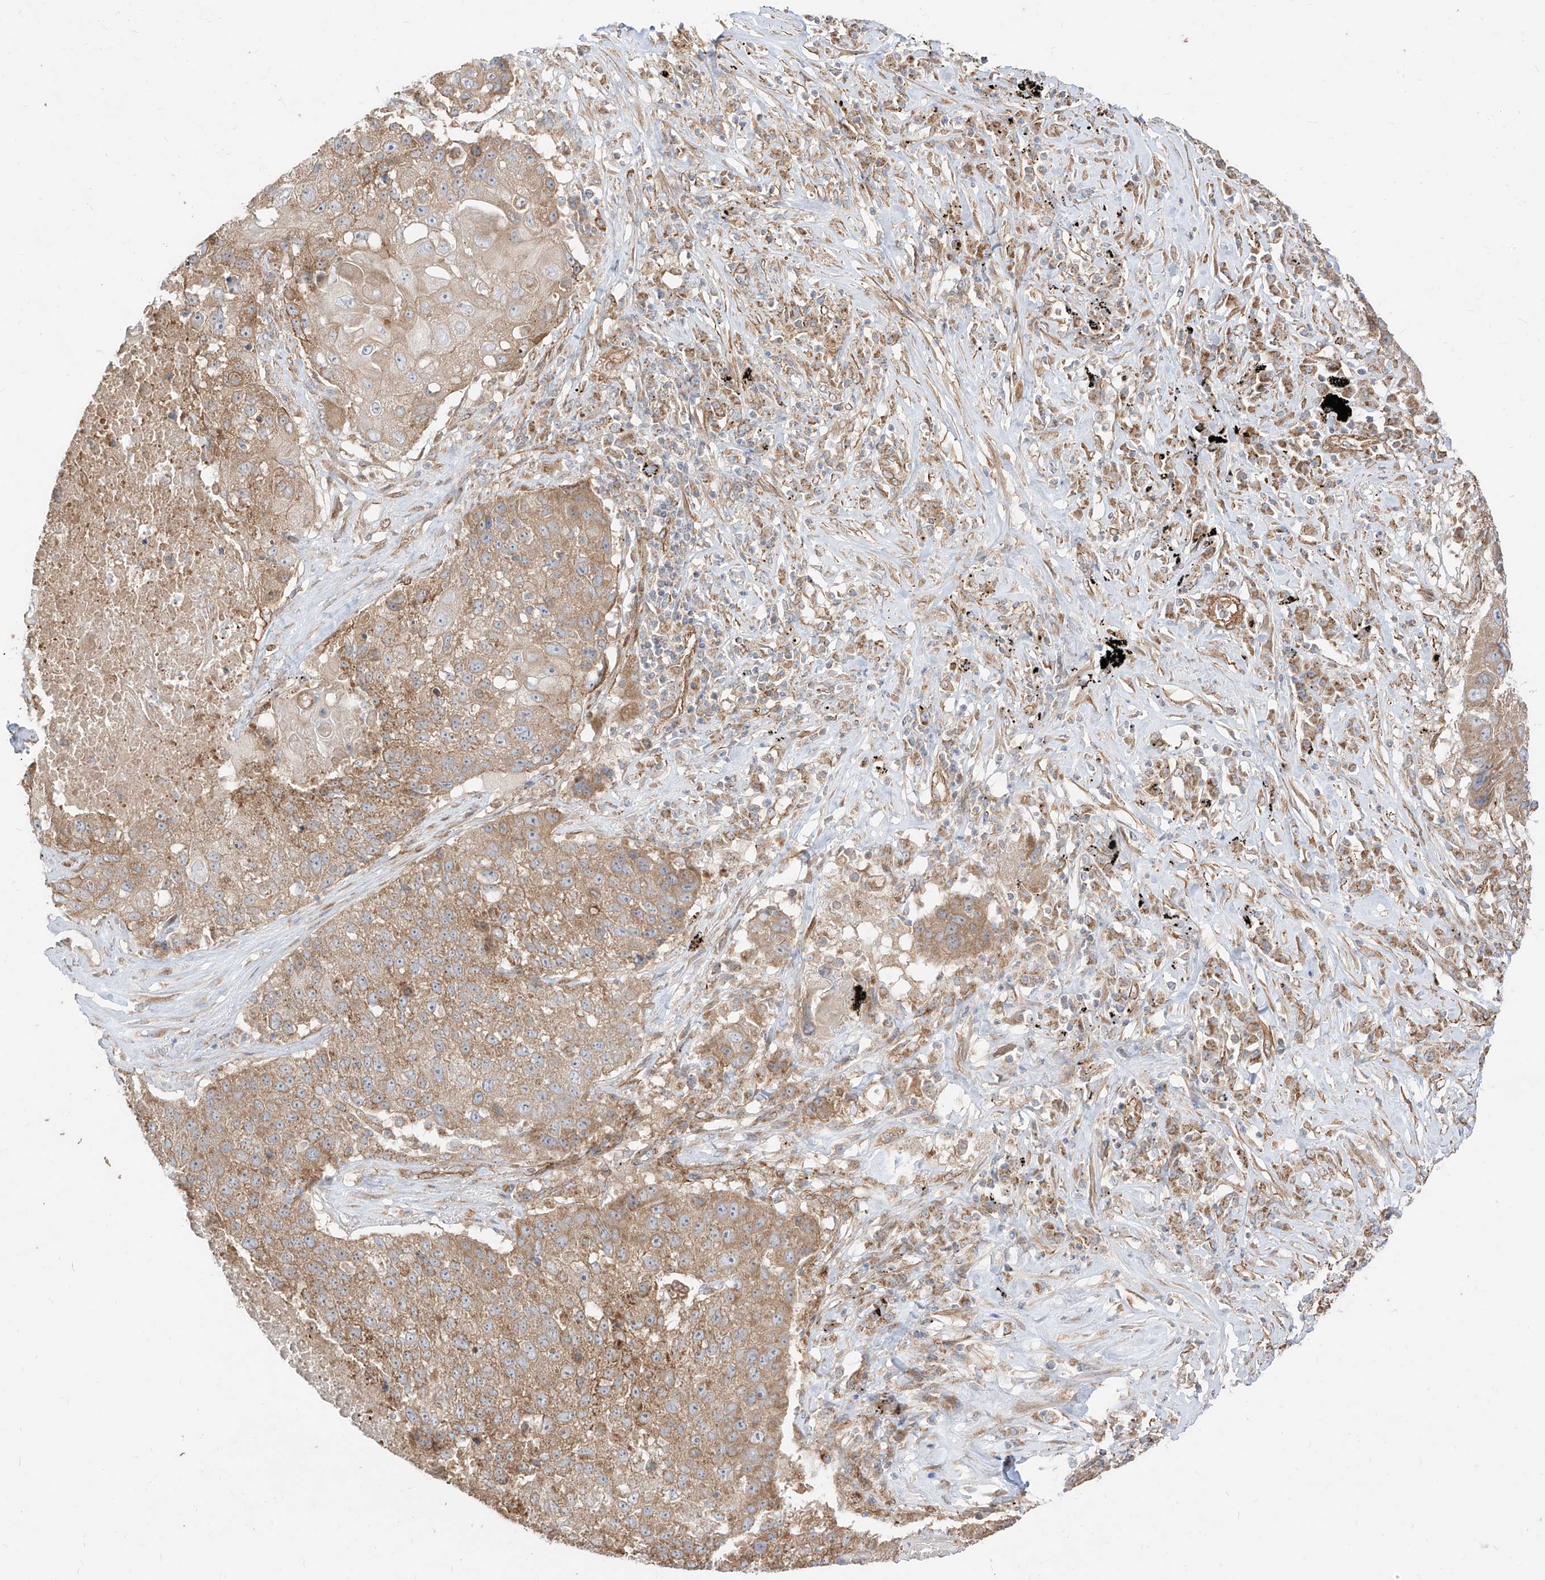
{"staining": {"intensity": "moderate", "quantity": ">75%", "location": "cytoplasmic/membranous"}, "tissue": "lung cancer", "cell_type": "Tumor cells", "image_type": "cancer", "snomed": [{"axis": "morphology", "description": "Squamous cell carcinoma, NOS"}, {"axis": "topography", "description": "Lung"}], "caption": "The image demonstrates a brown stain indicating the presence of a protein in the cytoplasmic/membranous of tumor cells in squamous cell carcinoma (lung).", "gene": "PLCL1", "patient": {"sex": "male", "age": 61}}